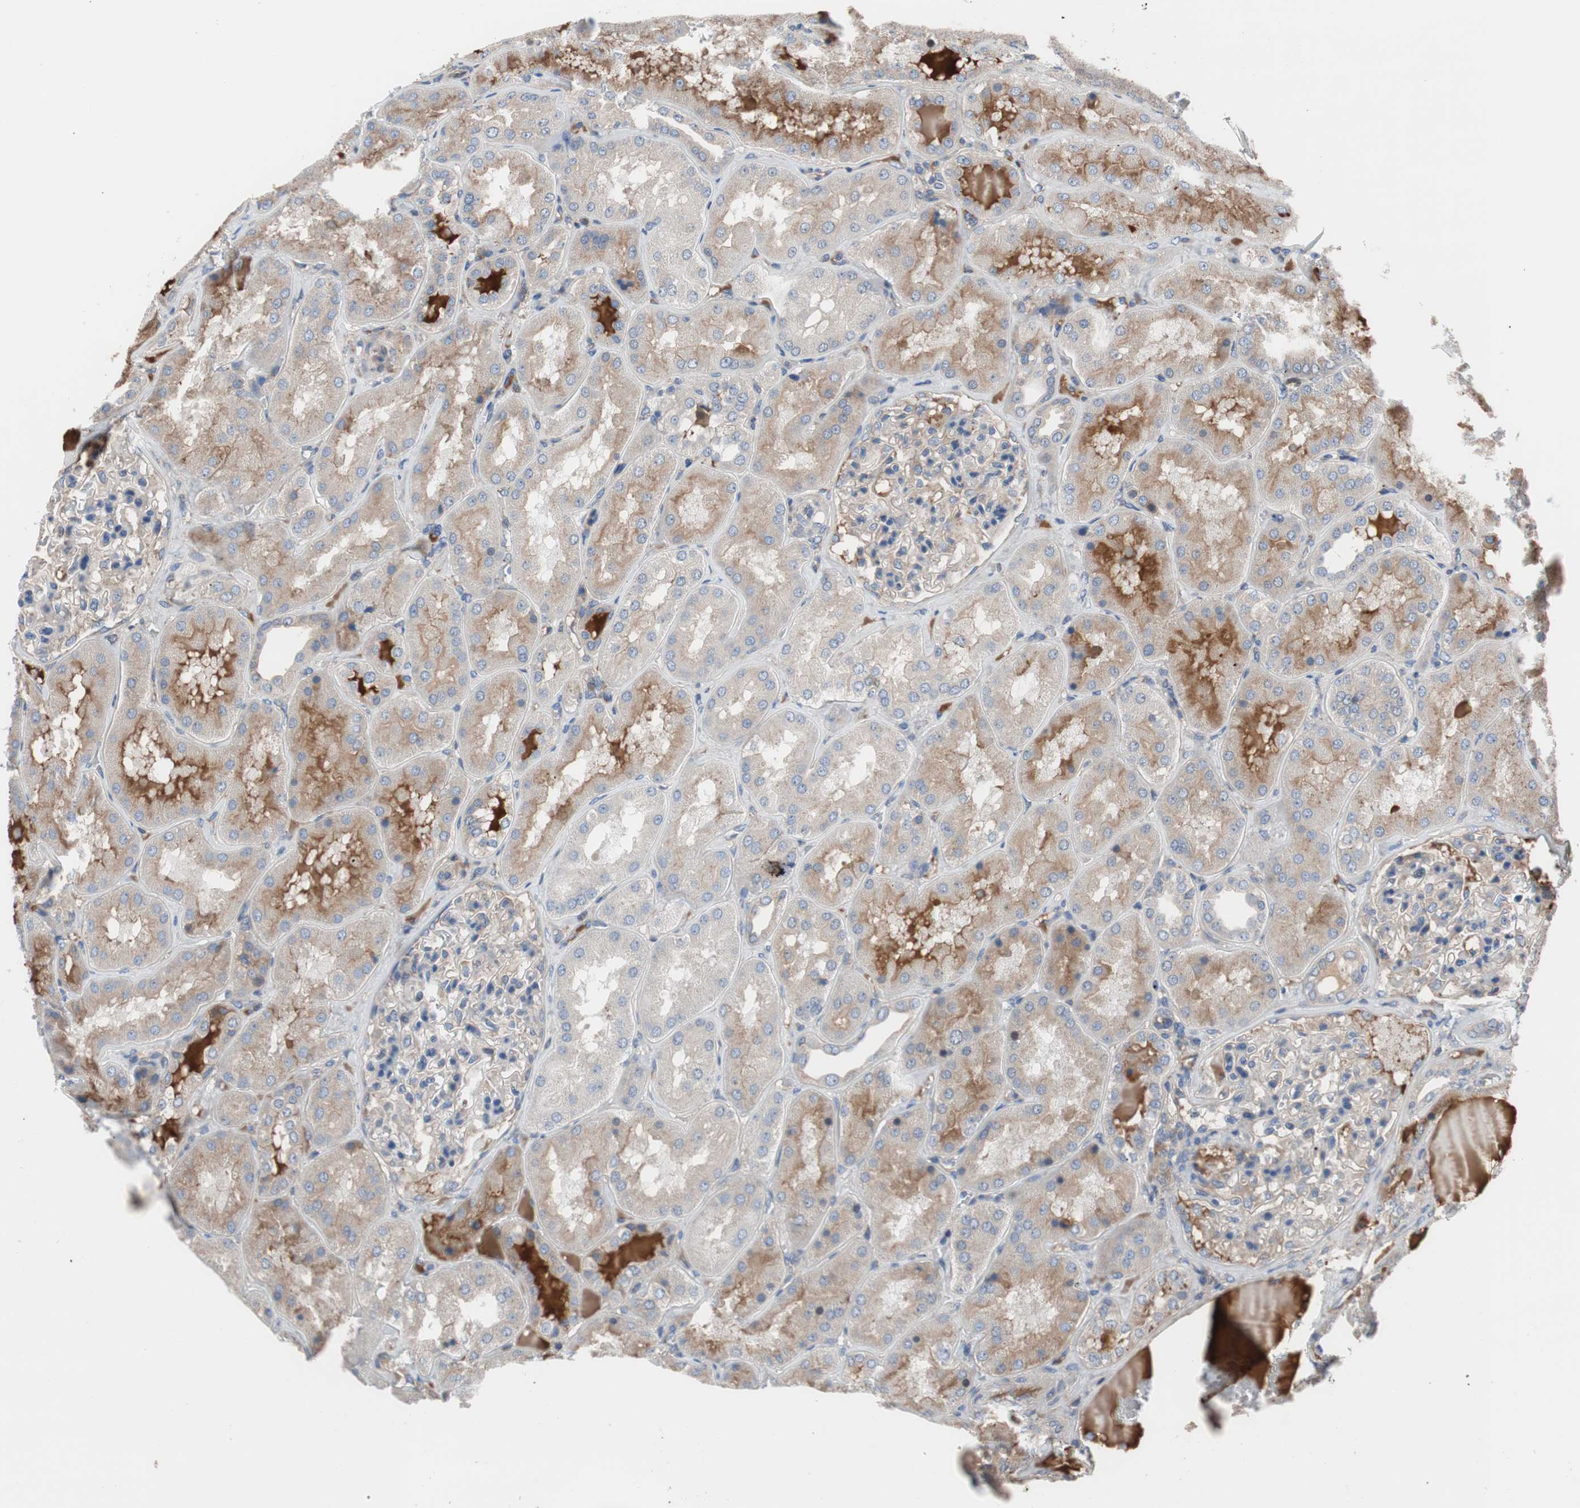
{"staining": {"intensity": "weak", "quantity": ">75%", "location": "cytoplasmic/membranous"}, "tissue": "kidney", "cell_type": "Cells in glomeruli", "image_type": "normal", "snomed": [{"axis": "morphology", "description": "Normal tissue, NOS"}, {"axis": "topography", "description": "Kidney"}], "caption": "Immunohistochemistry (IHC) (DAB) staining of normal human kidney shows weak cytoplasmic/membranous protein expression in about >75% of cells in glomeruli.", "gene": "KANSL1", "patient": {"sex": "female", "age": 56}}